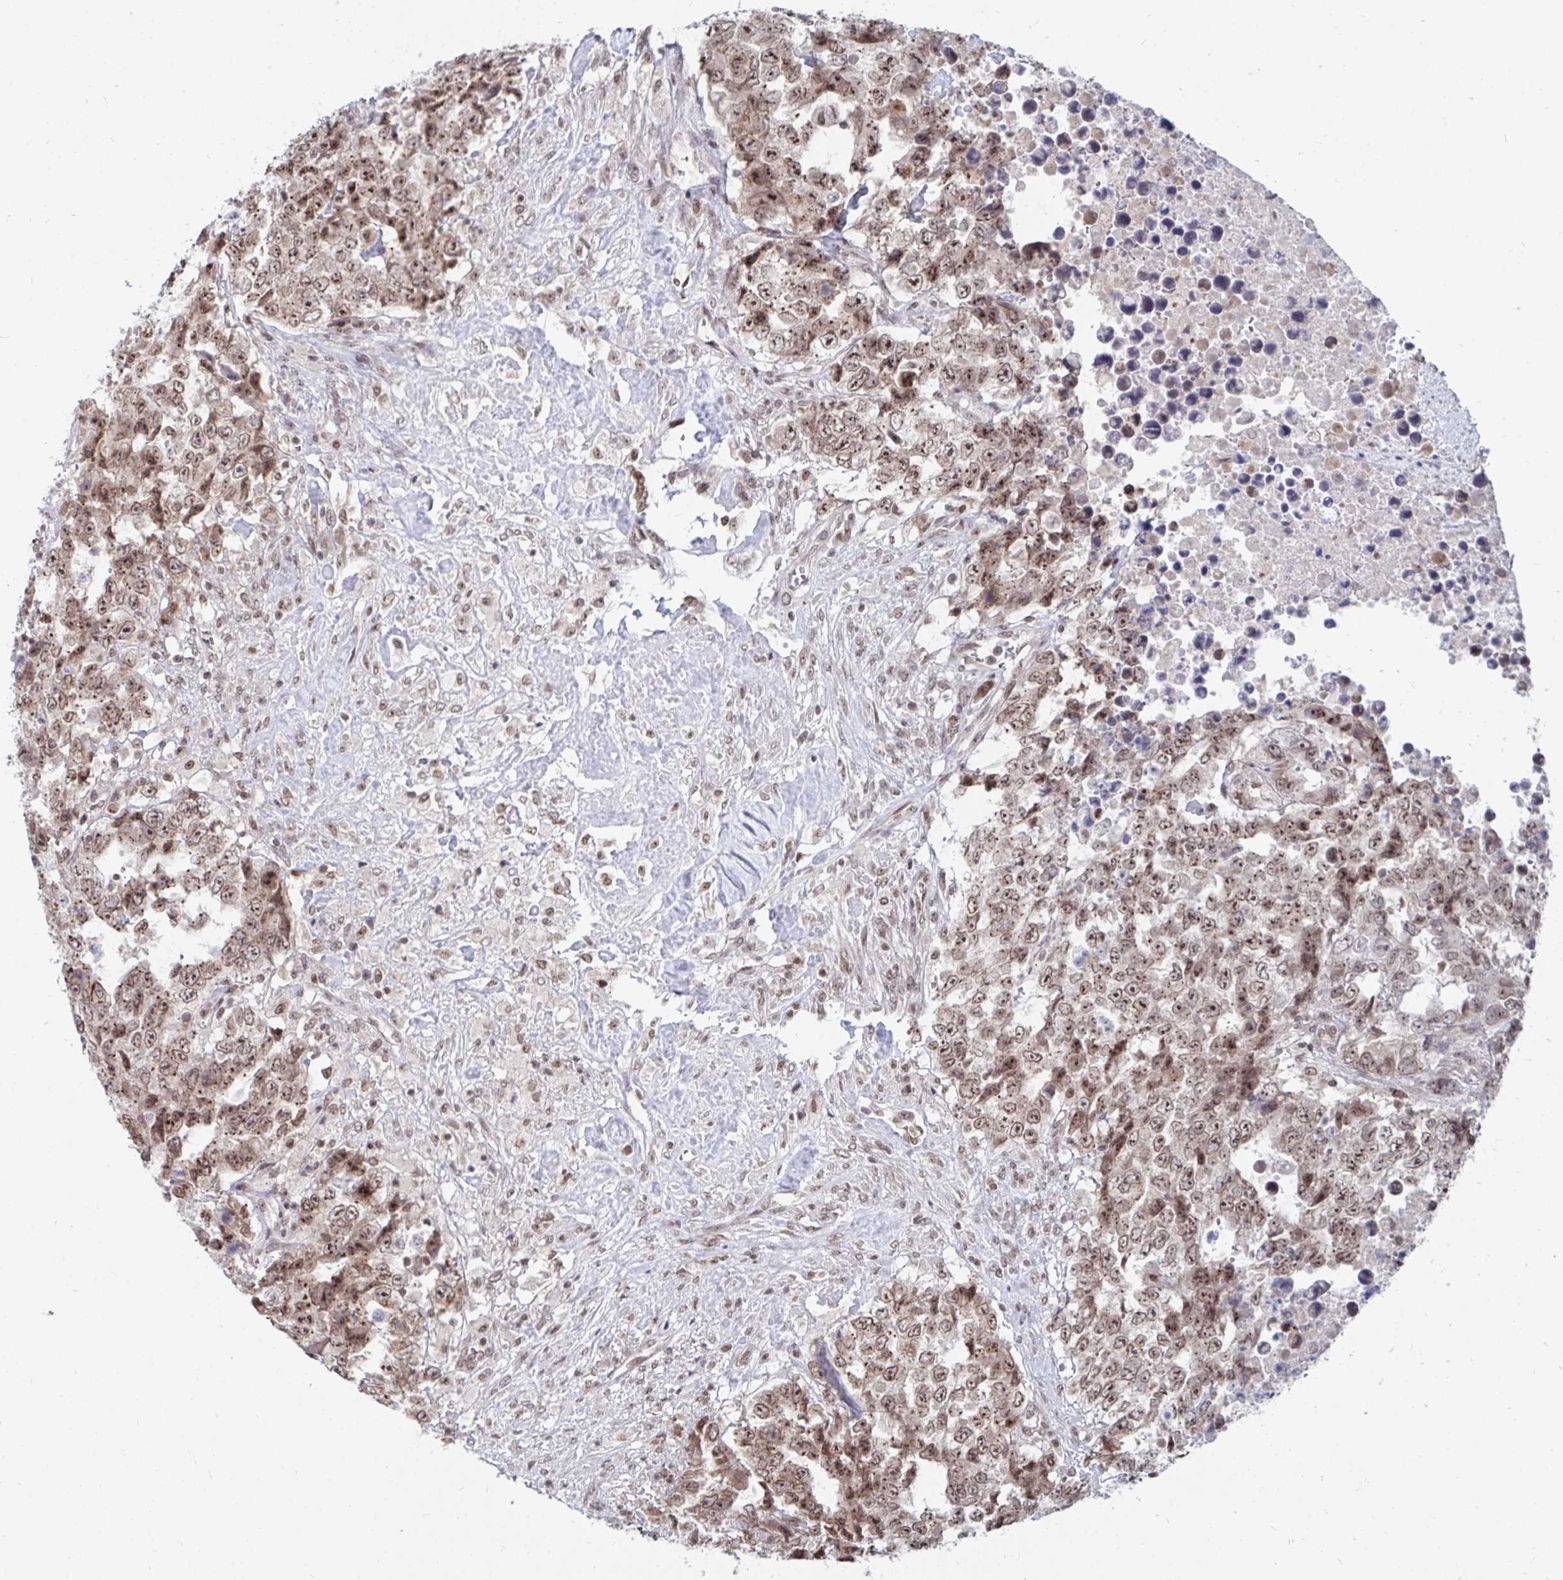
{"staining": {"intensity": "moderate", "quantity": ">75%", "location": "nuclear"}, "tissue": "testis cancer", "cell_type": "Tumor cells", "image_type": "cancer", "snomed": [{"axis": "morphology", "description": "Carcinoma, Embryonal, NOS"}, {"axis": "topography", "description": "Testis"}], "caption": "Protein expression by immunohistochemistry demonstrates moderate nuclear staining in approximately >75% of tumor cells in embryonal carcinoma (testis).", "gene": "TRIP12", "patient": {"sex": "male", "age": 24}}